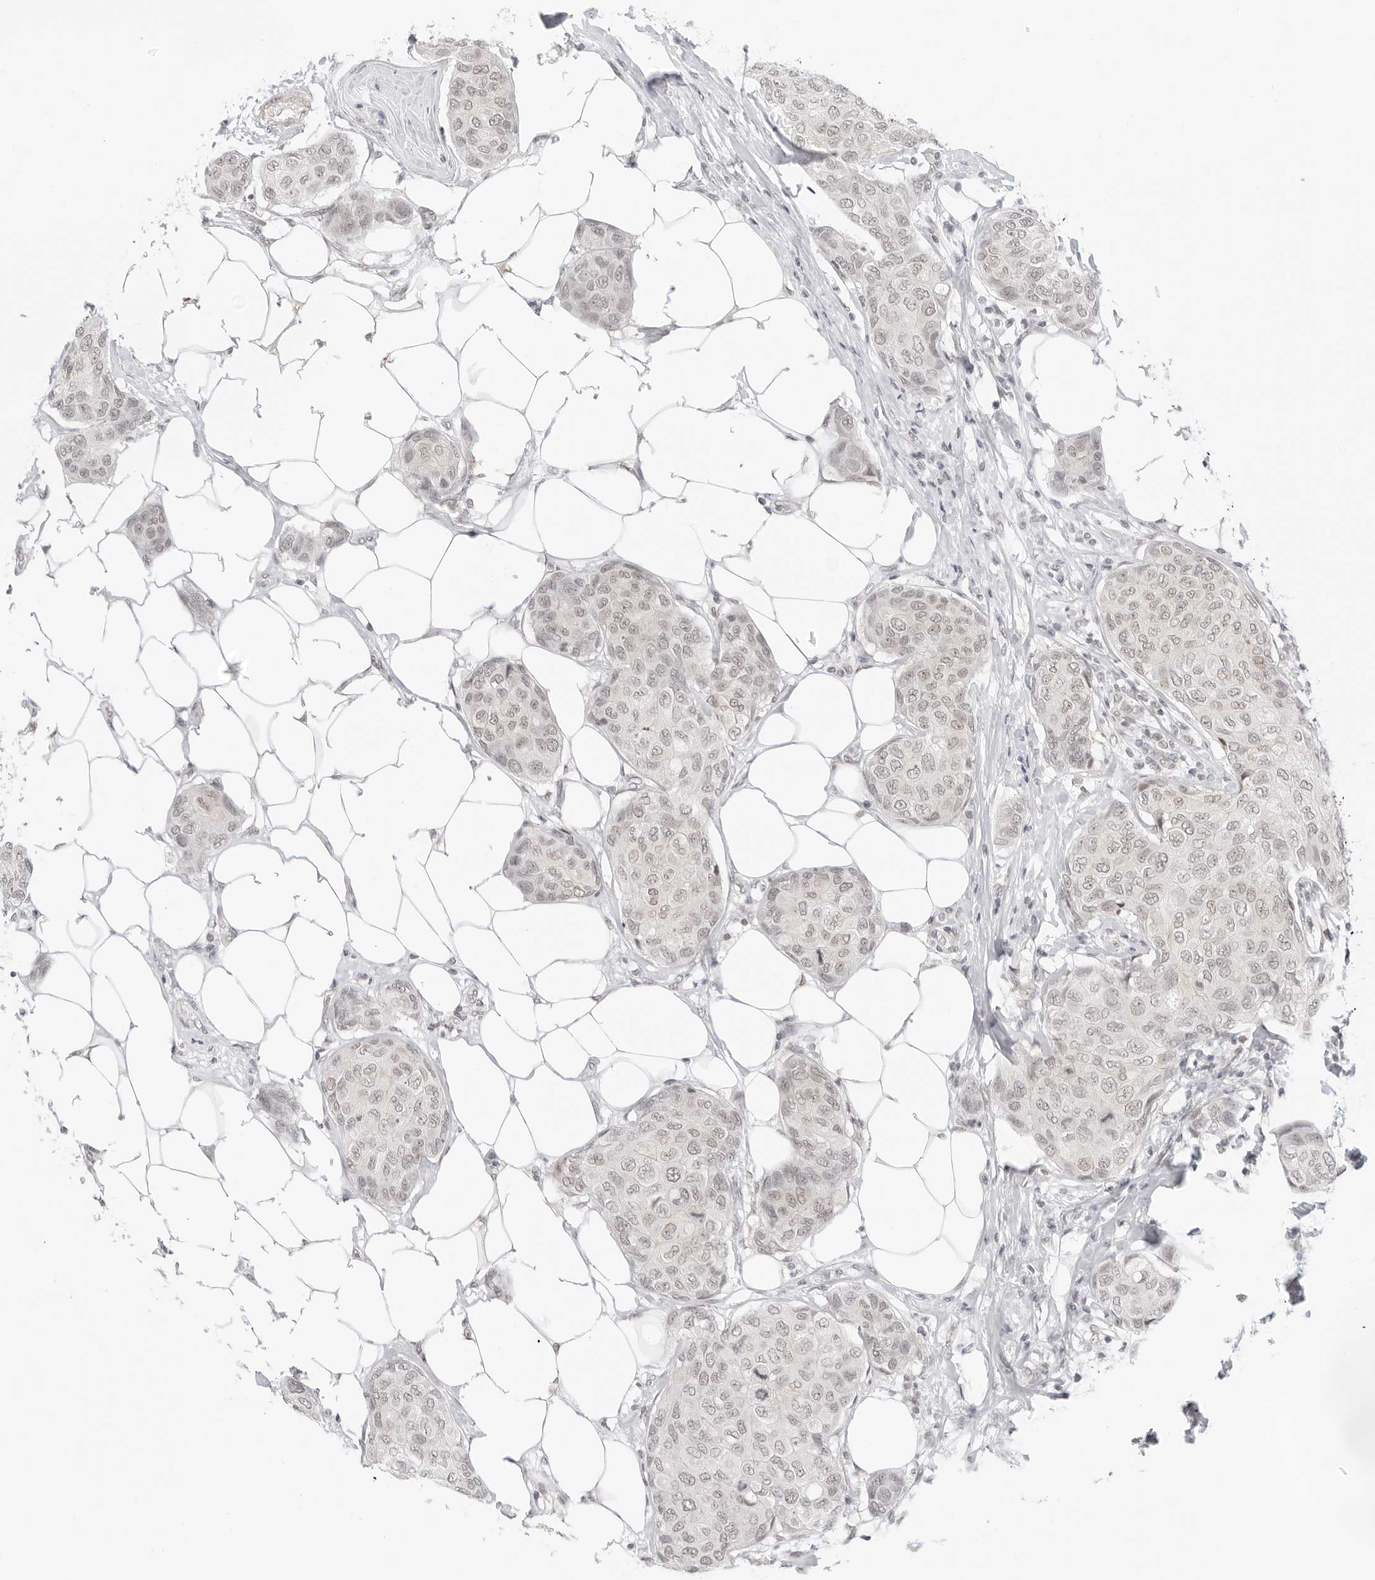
{"staining": {"intensity": "weak", "quantity": "25%-75%", "location": "cytoplasmic/membranous,nuclear"}, "tissue": "breast cancer", "cell_type": "Tumor cells", "image_type": "cancer", "snomed": [{"axis": "morphology", "description": "Duct carcinoma"}, {"axis": "topography", "description": "Breast"}], "caption": "Protein expression analysis of human invasive ductal carcinoma (breast) reveals weak cytoplasmic/membranous and nuclear positivity in about 25%-75% of tumor cells.", "gene": "TCIM", "patient": {"sex": "female", "age": 80}}